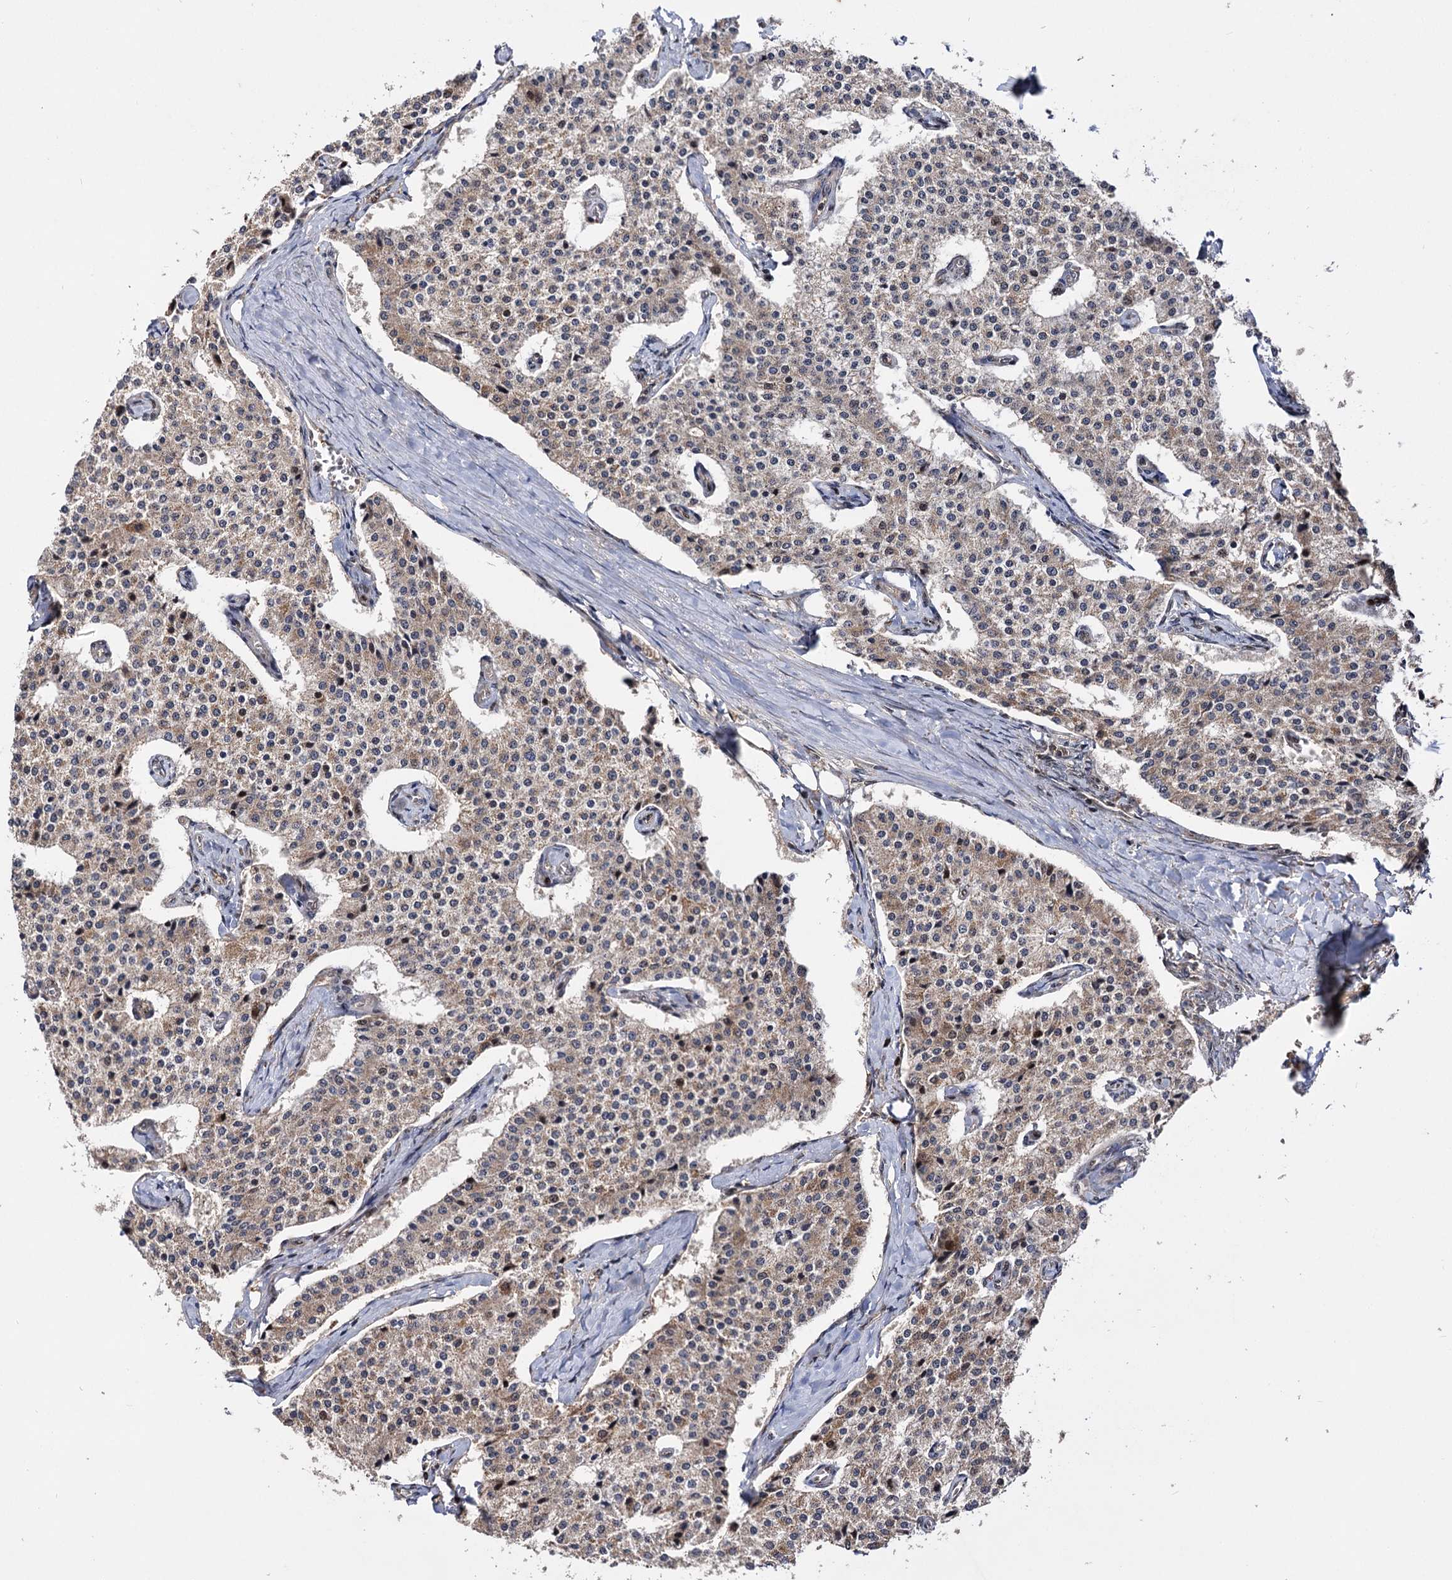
{"staining": {"intensity": "weak", "quantity": "25%-75%", "location": "cytoplasmic/membranous"}, "tissue": "carcinoid", "cell_type": "Tumor cells", "image_type": "cancer", "snomed": [{"axis": "morphology", "description": "Carcinoid, malignant, NOS"}, {"axis": "topography", "description": "Colon"}], "caption": "Carcinoid tissue displays weak cytoplasmic/membranous staining in approximately 25%-75% of tumor cells, visualized by immunohistochemistry.", "gene": "CEP76", "patient": {"sex": "female", "age": 52}}